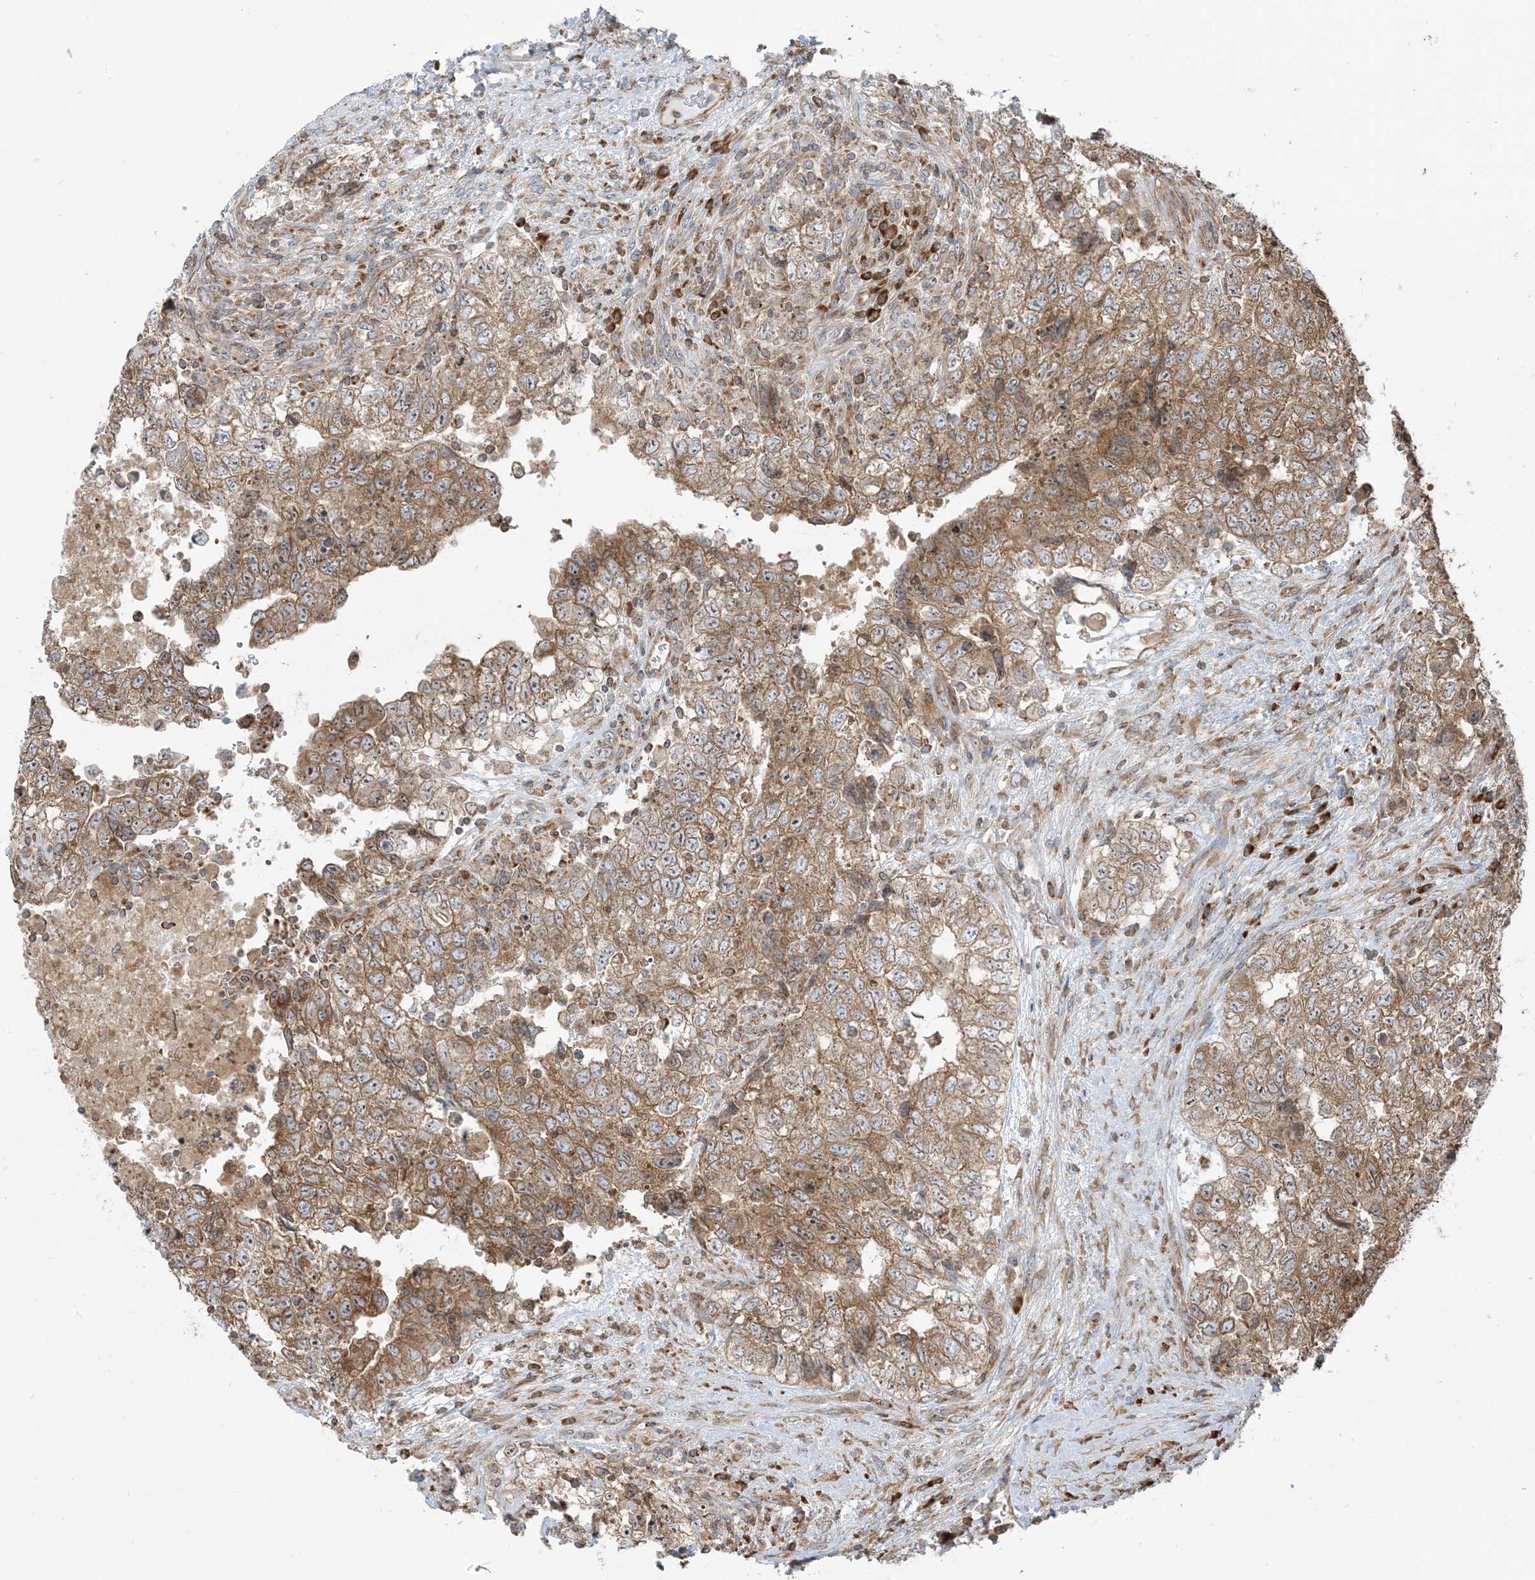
{"staining": {"intensity": "moderate", "quantity": ">75%", "location": "cytoplasmic/membranous"}, "tissue": "testis cancer", "cell_type": "Tumor cells", "image_type": "cancer", "snomed": [{"axis": "morphology", "description": "Carcinoma, Embryonal, NOS"}, {"axis": "topography", "description": "Testis"}], "caption": "Protein expression analysis of human embryonal carcinoma (testis) reveals moderate cytoplasmic/membranous expression in about >75% of tumor cells.", "gene": "SRP72", "patient": {"sex": "male", "age": 37}}